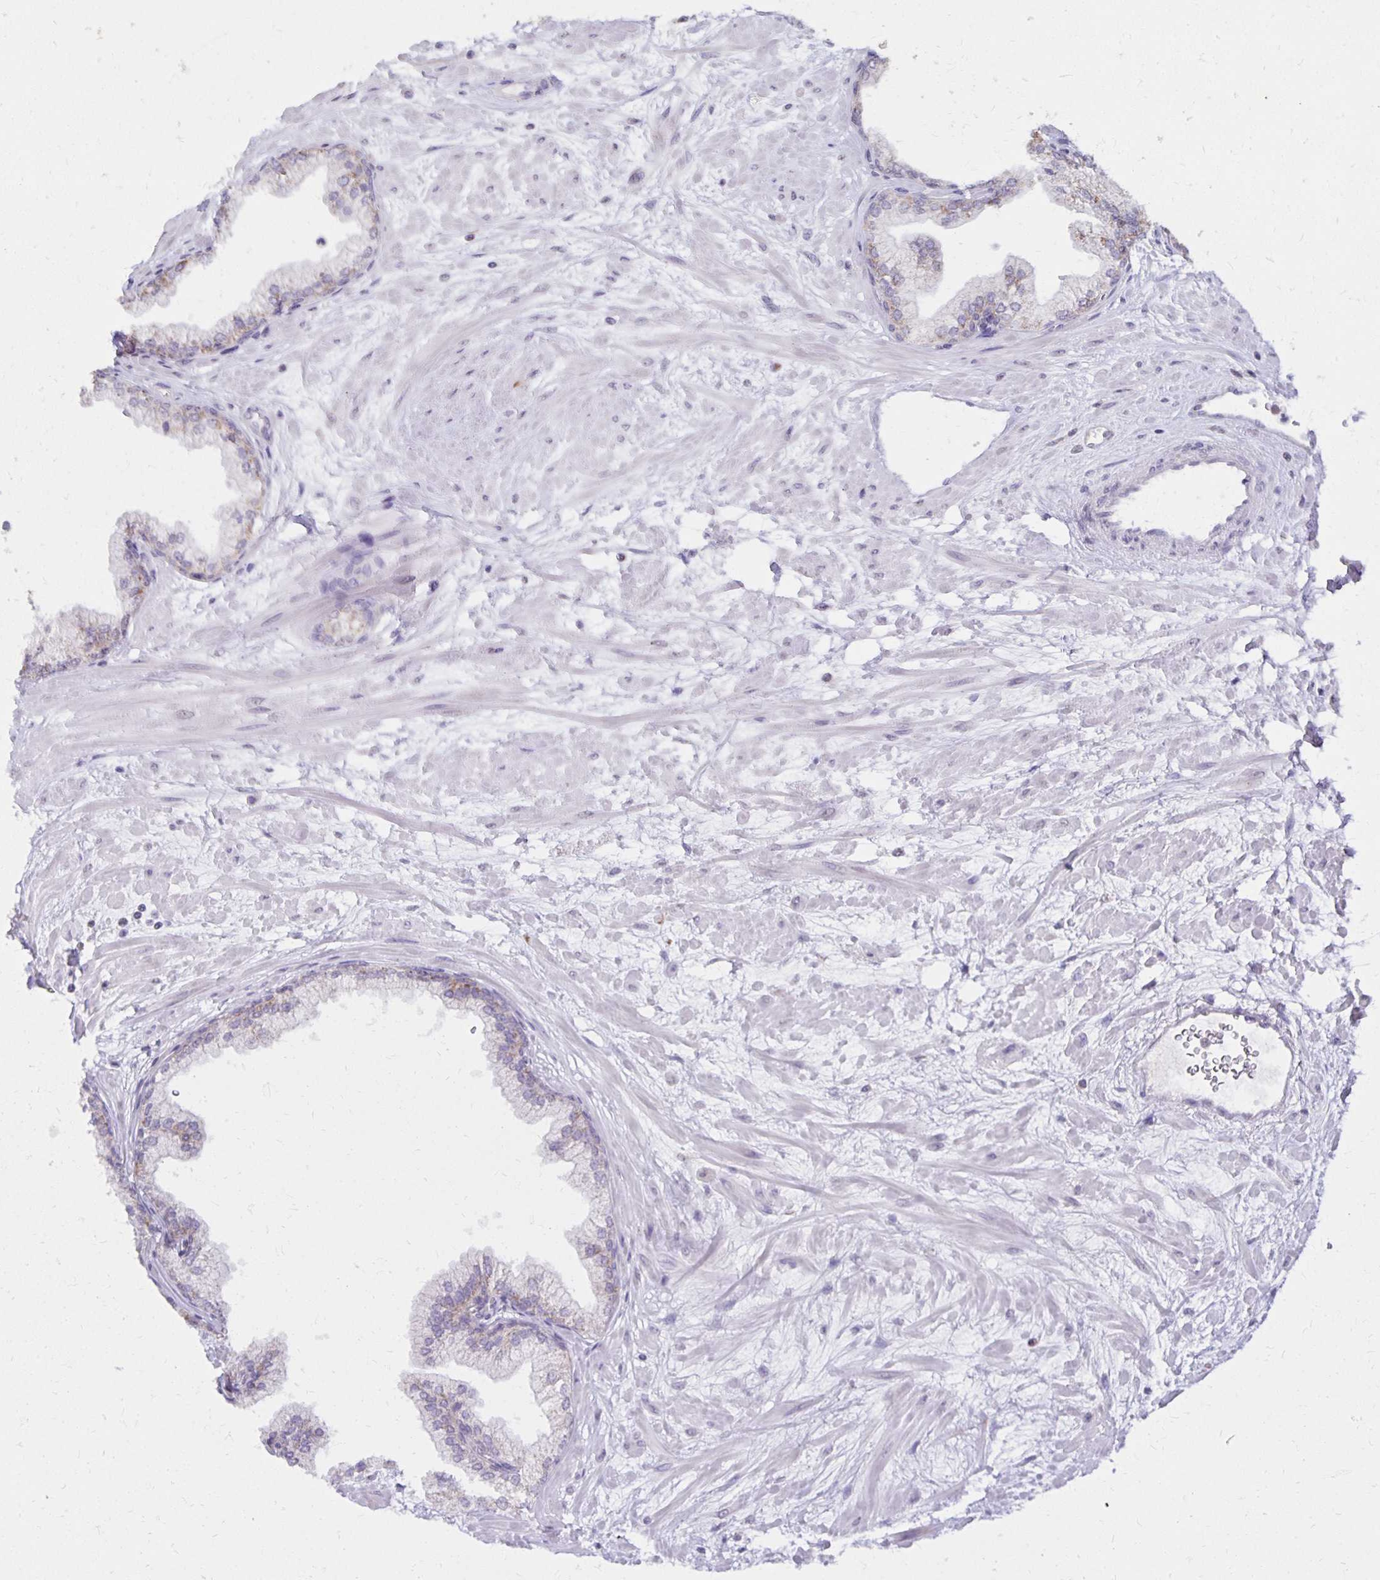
{"staining": {"intensity": "moderate", "quantity": "<25%", "location": "cytoplasmic/membranous"}, "tissue": "prostate", "cell_type": "Glandular cells", "image_type": "normal", "snomed": [{"axis": "morphology", "description": "Normal tissue, NOS"}, {"axis": "topography", "description": "Prostate"}, {"axis": "topography", "description": "Peripheral nerve tissue"}], "caption": "Immunohistochemistry (IHC) photomicrograph of unremarkable prostate stained for a protein (brown), which demonstrates low levels of moderate cytoplasmic/membranous staining in approximately <25% of glandular cells.", "gene": "IER3", "patient": {"sex": "male", "age": 61}}